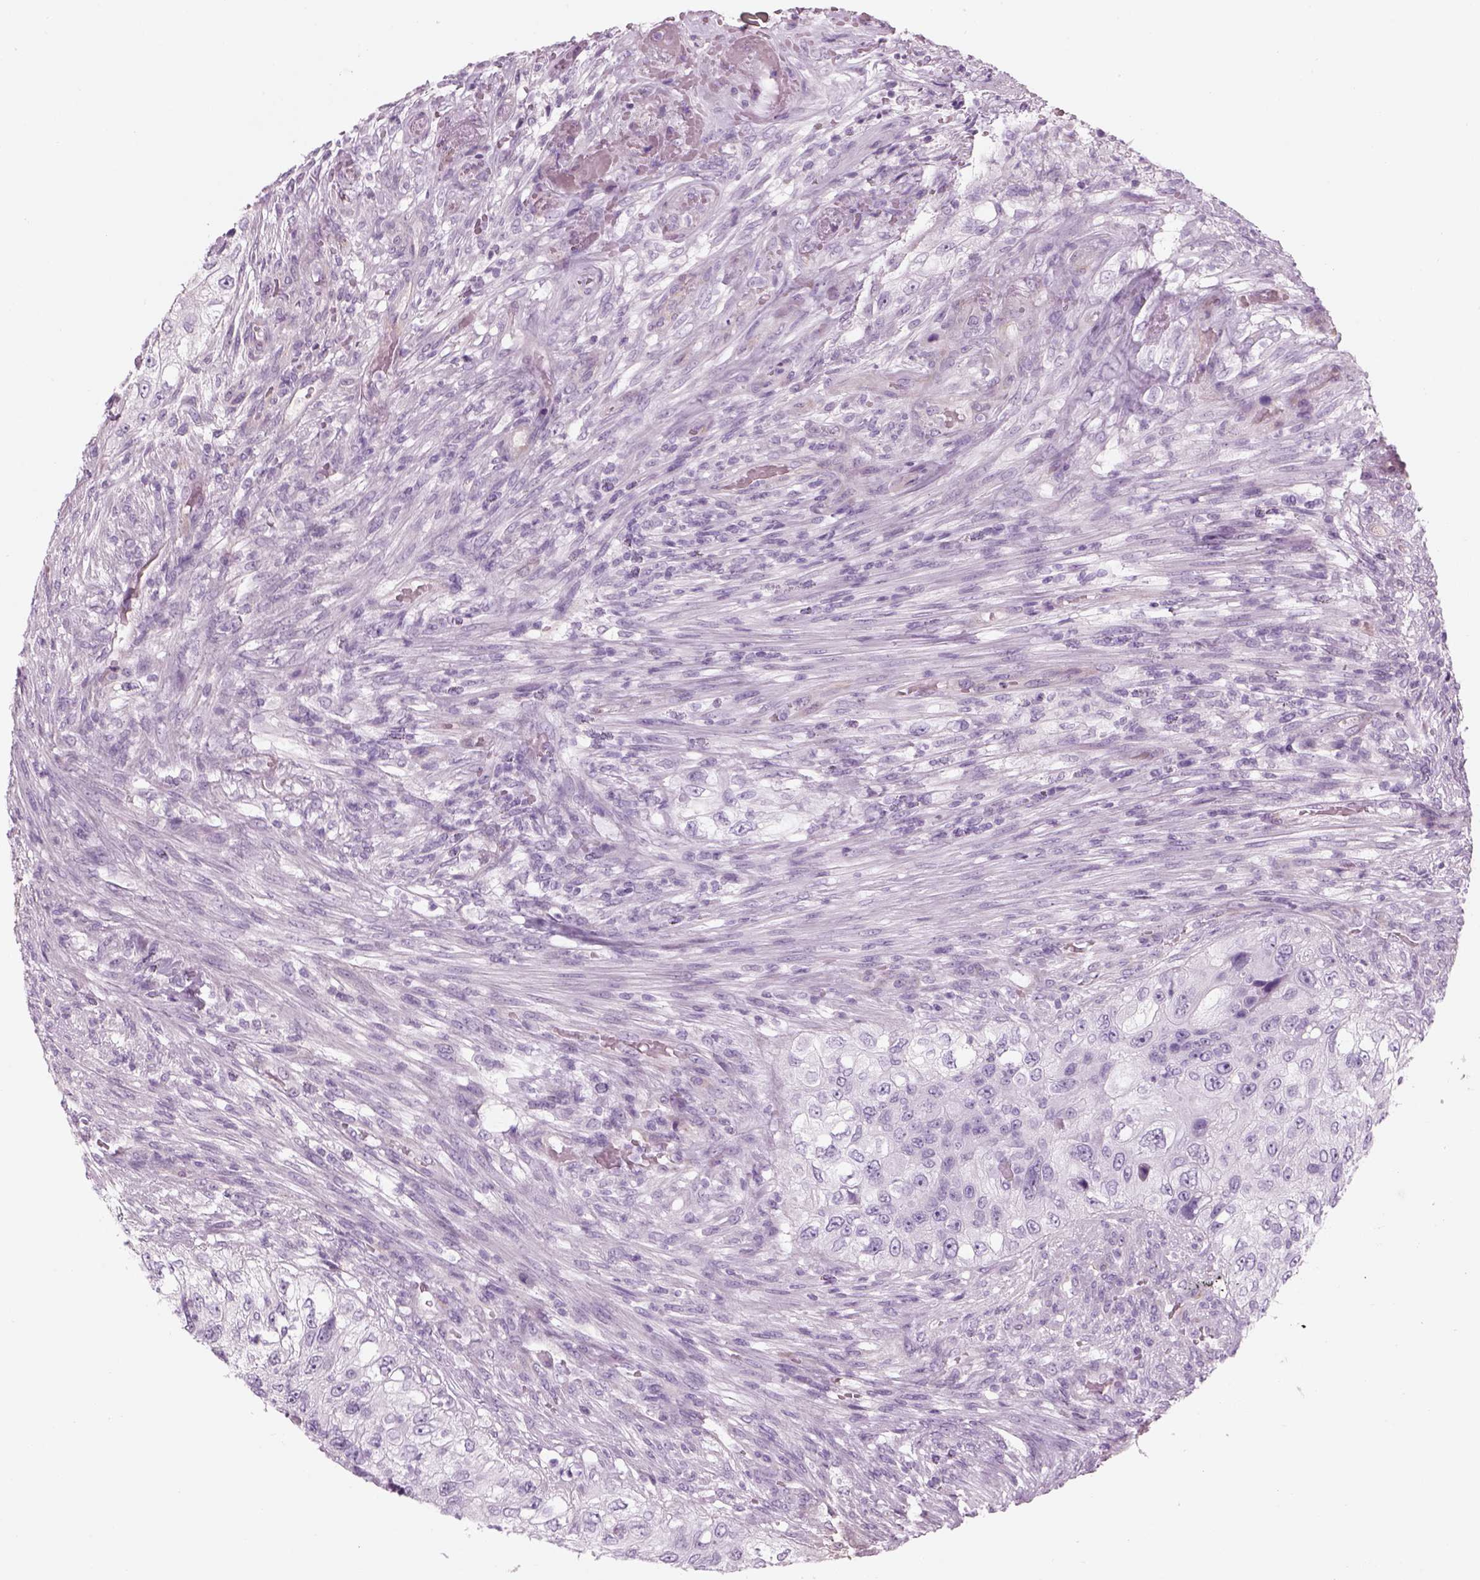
{"staining": {"intensity": "negative", "quantity": "none", "location": "none"}, "tissue": "urothelial cancer", "cell_type": "Tumor cells", "image_type": "cancer", "snomed": [{"axis": "morphology", "description": "Urothelial carcinoma, High grade"}, {"axis": "topography", "description": "Urinary bladder"}], "caption": "High magnification brightfield microscopy of urothelial cancer stained with DAB (brown) and counterstained with hematoxylin (blue): tumor cells show no significant expression. (Stains: DAB immunohistochemistry (IHC) with hematoxylin counter stain, Microscopy: brightfield microscopy at high magnification).", "gene": "GAS2L2", "patient": {"sex": "female", "age": 60}}